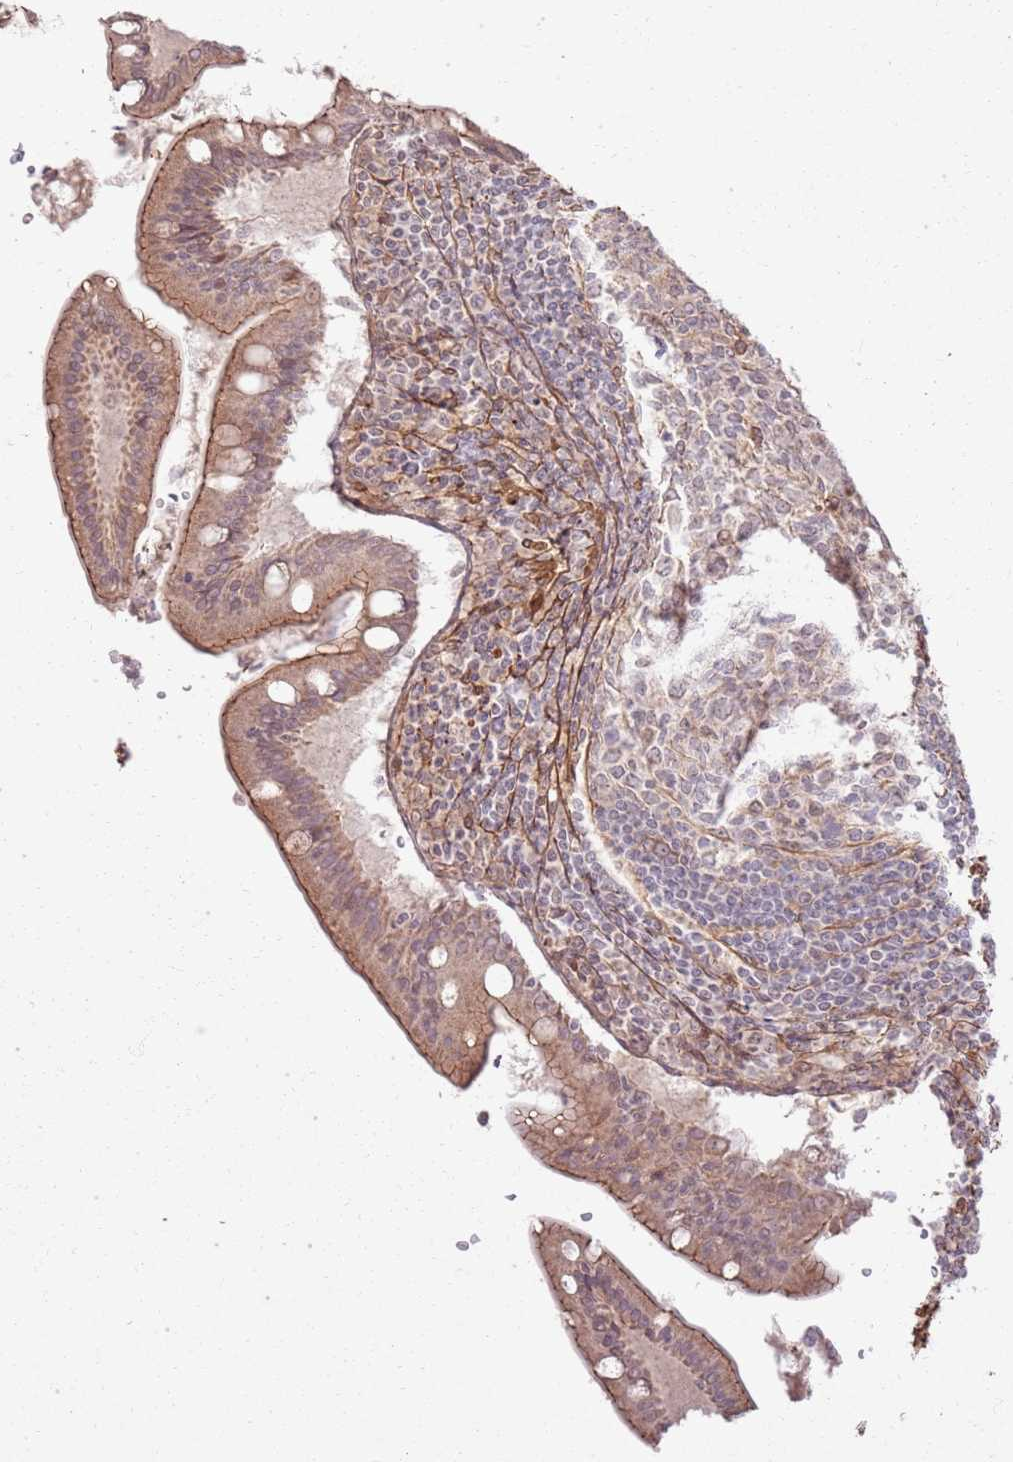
{"staining": {"intensity": "moderate", "quantity": "25%-75%", "location": "cytoplasmic/membranous"}, "tissue": "small intestine", "cell_type": "Glandular cells", "image_type": "normal", "snomed": [{"axis": "morphology", "description": "Normal tissue, NOS"}, {"axis": "topography", "description": "Small intestine"}], "caption": "Small intestine stained with IHC displays moderate cytoplasmic/membranous expression in approximately 25%-75% of glandular cells. (DAB IHC with brightfield microscopy, high magnification).", "gene": "ZNF623", "patient": {"sex": "male", "age": 7}}